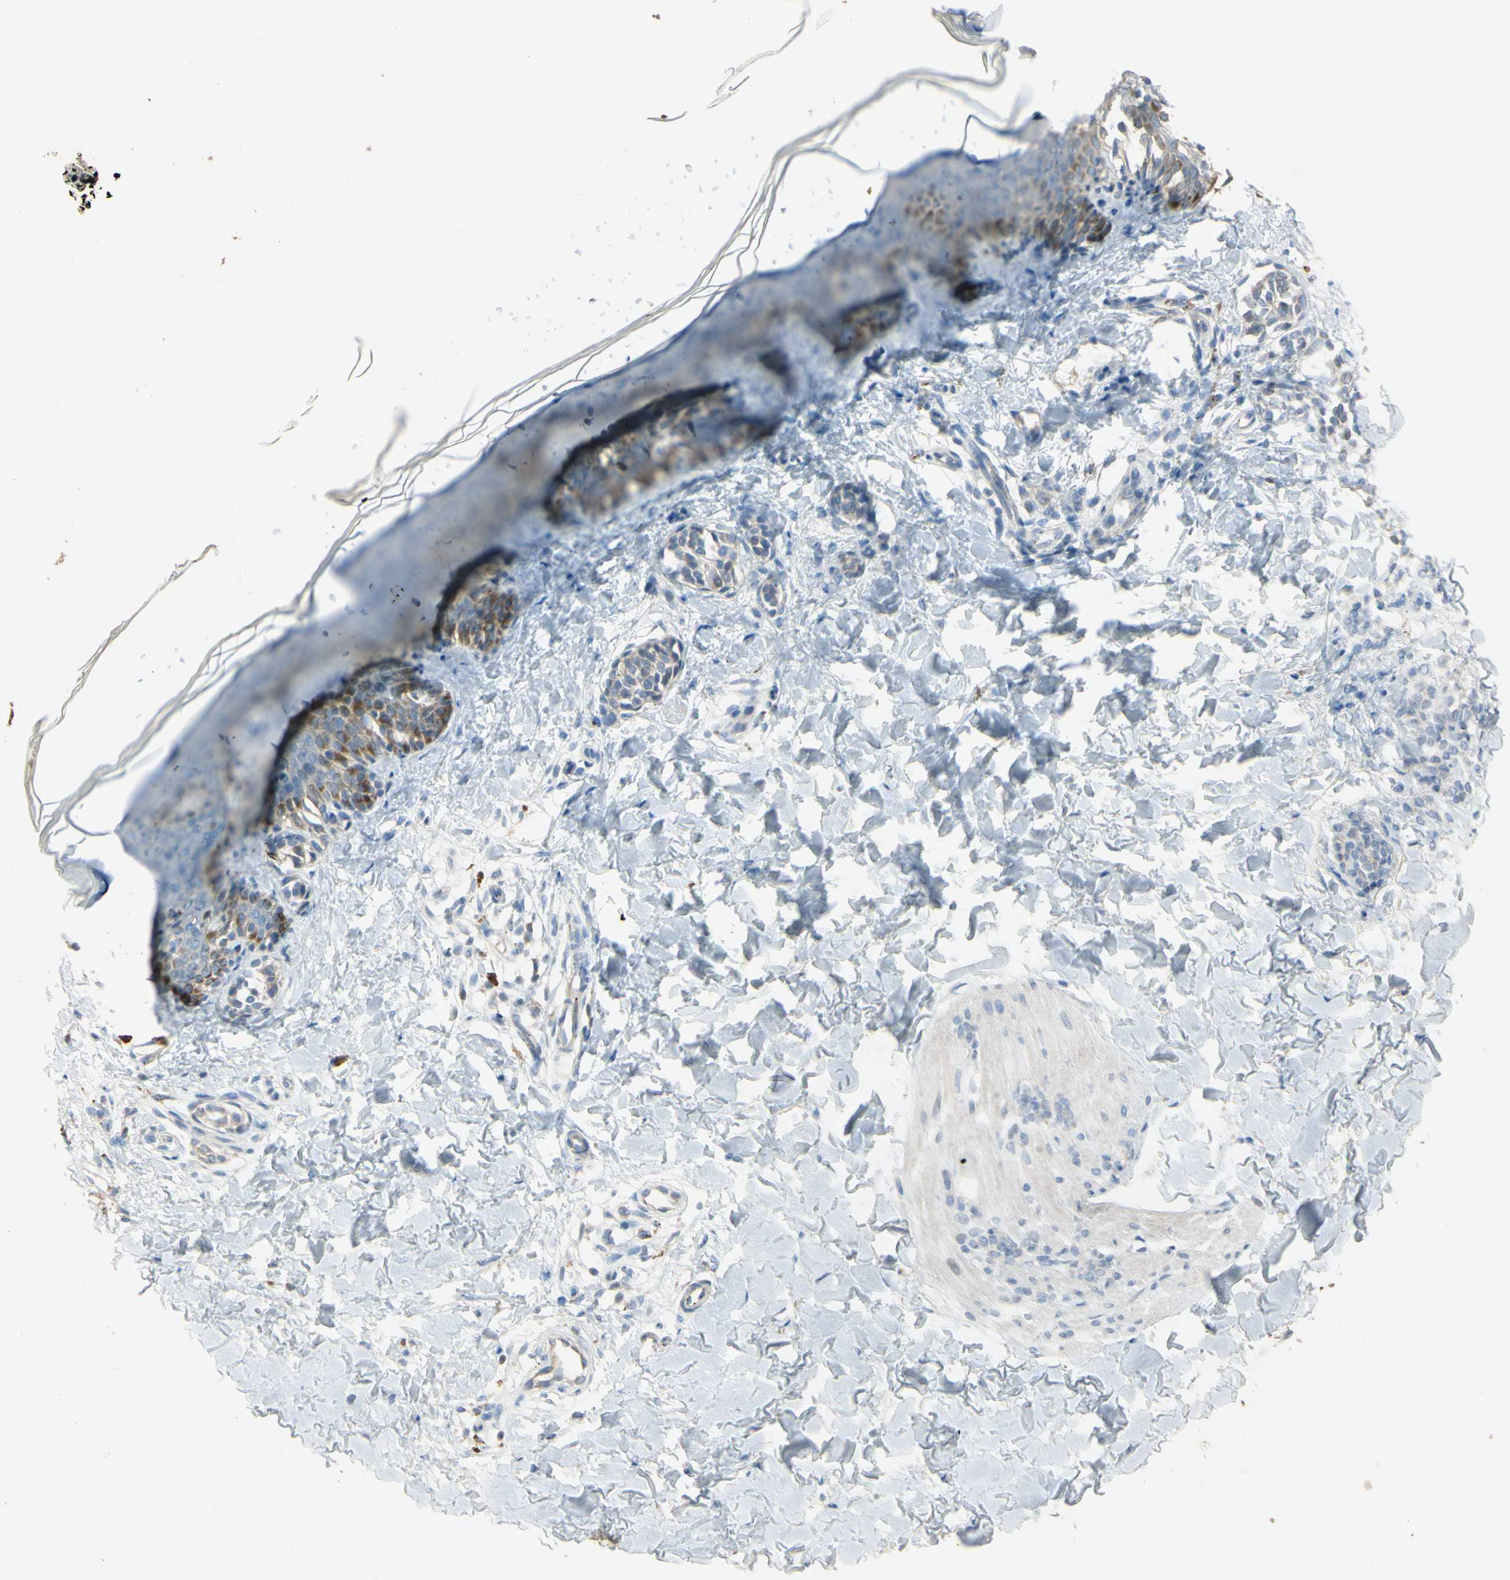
{"staining": {"intensity": "negative", "quantity": "none", "location": "none"}, "tissue": "skin", "cell_type": "Fibroblasts", "image_type": "normal", "snomed": [{"axis": "morphology", "description": "Normal tissue, NOS"}, {"axis": "topography", "description": "Skin"}], "caption": "A micrograph of skin stained for a protein shows no brown staining in fibroblasts.", "gene": "ANGPTL1", "patient": {"sex": "male", "age": 16}}